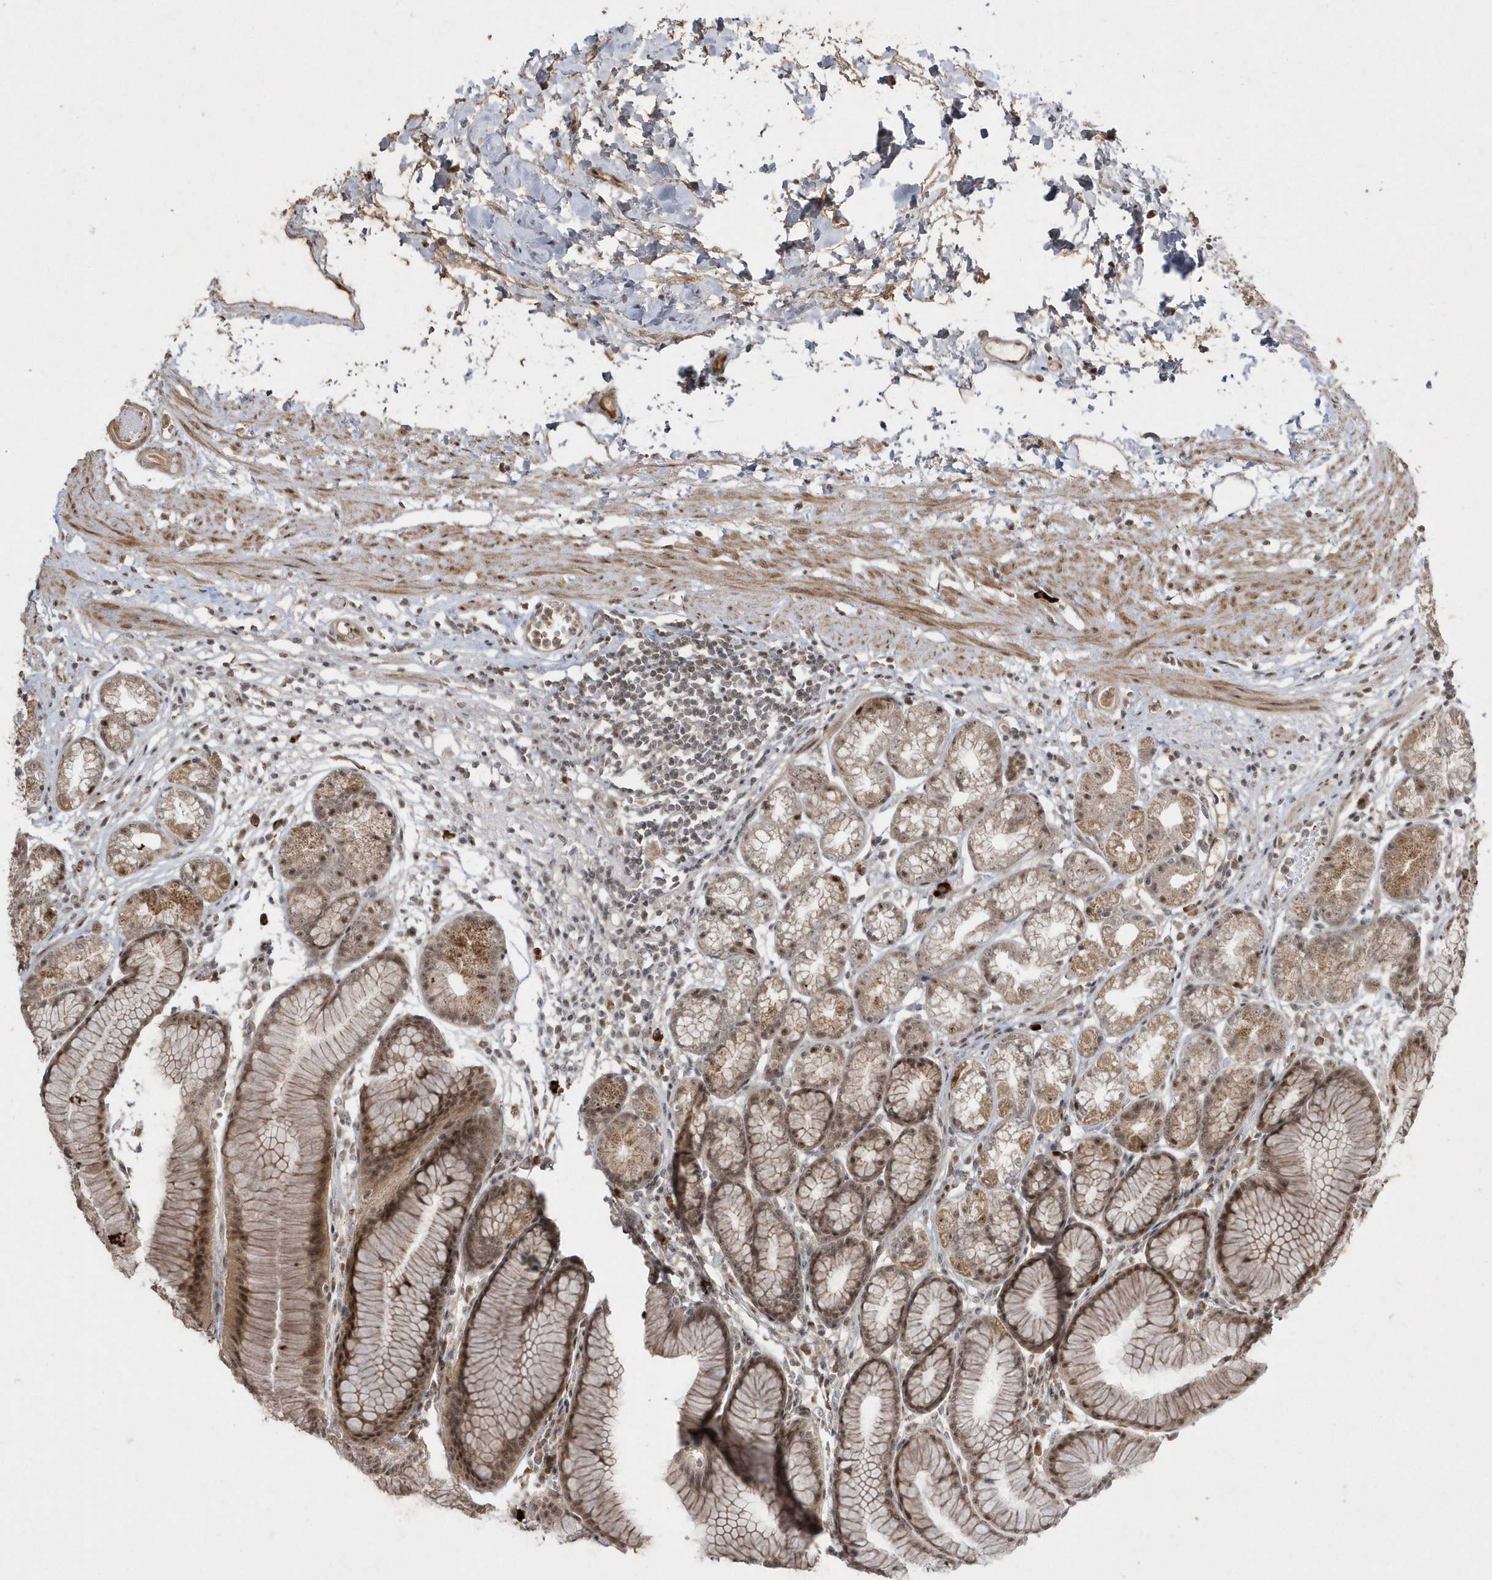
{"staining": {"intensity": "moderate", "quantity": ">75%", "location": "cytoplasmic/membranous,nuclear"}, "tissue": "stomach", "cell_type": "Glandular cells", "image_type": "normal", "snomed": [{"axis": "morphology", "description": "Normal tissue, NOS"}, {"axis": "topography", "description": "Stomach"}], "caption": "Moderate cytoplasmic/membranous,nuclear protein positivity is seen in approximately >75% of glandular cells in stomach. The staining is performed using DAB (3,3'-diaminobenzidine) brown chromogen to label protein expression. The nuclei are counter-stained blue using hematoxylin.", "gene": "POLR3B", "patient": {"sex": "female", "age": 57}}